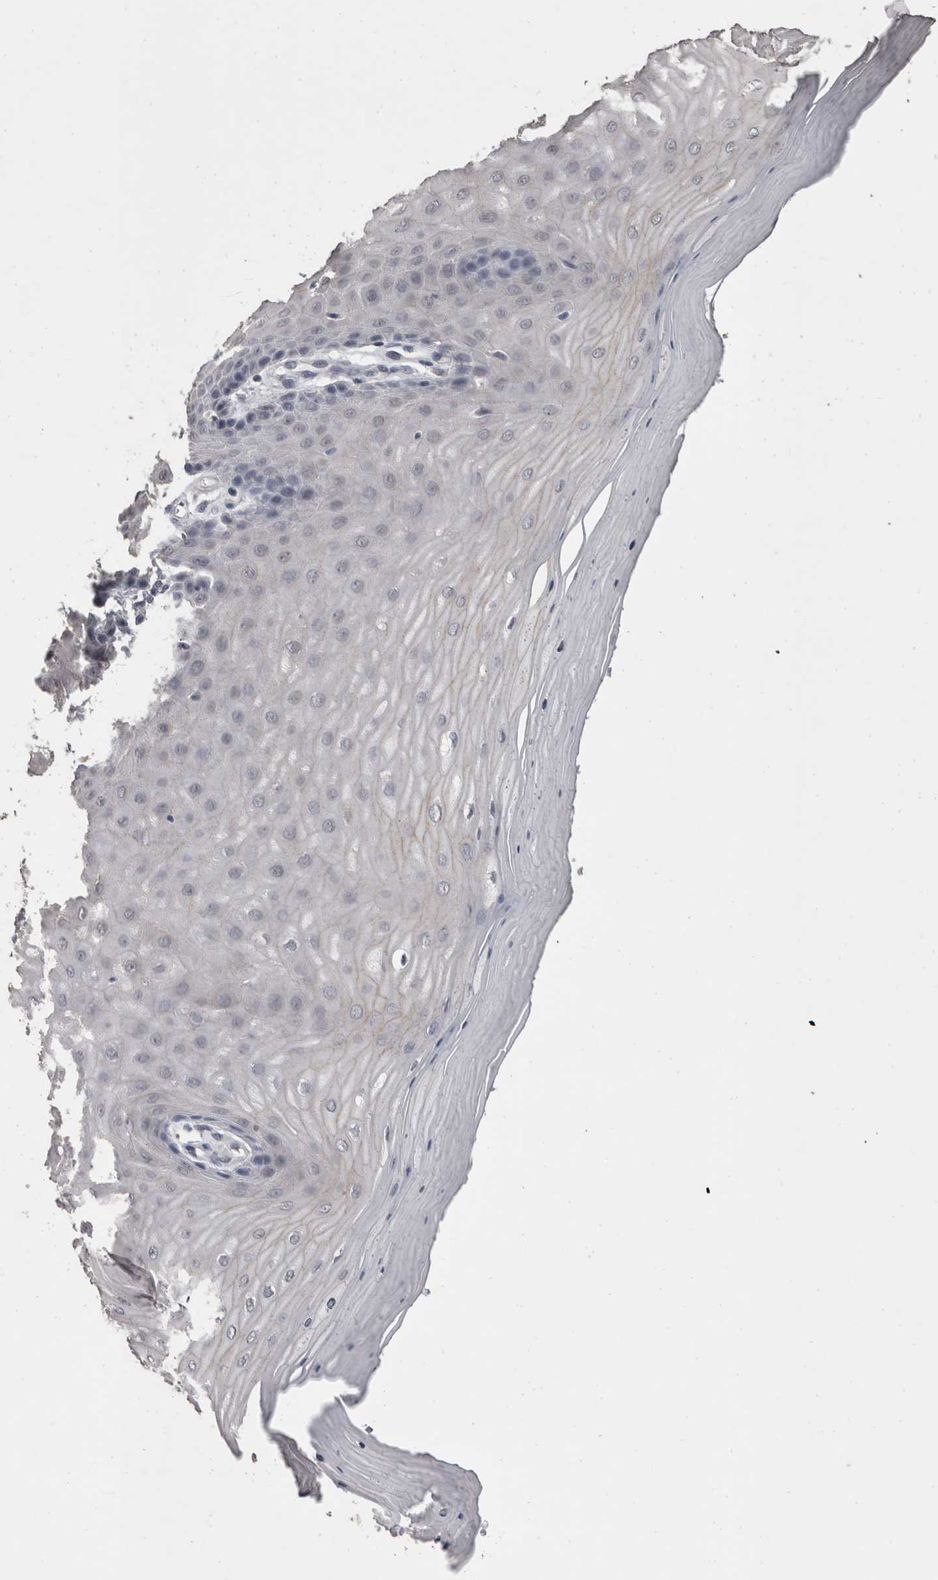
{"staining": {"intensity": "weak", "quantity": "<25%", "location": "cytoplasmic/membranous"}, "tissue": "cervix", "cell_type": "Glandular cells", "image_type": "normal", "snomed": [{"axis": "morphology", "description": "Normal tissue, NOS"}, {"axis": "topography", "description": "Cervix"}], "caption": "This micrograph is of unremarkable cervix stained with immunohistochemistry (IHC) to label a protein in brown with the nuclei are counter-stained blue. There is no expression in glandular cells.", "gene": "FHOD3", "patient": {"sex": "female", "age": 55}}